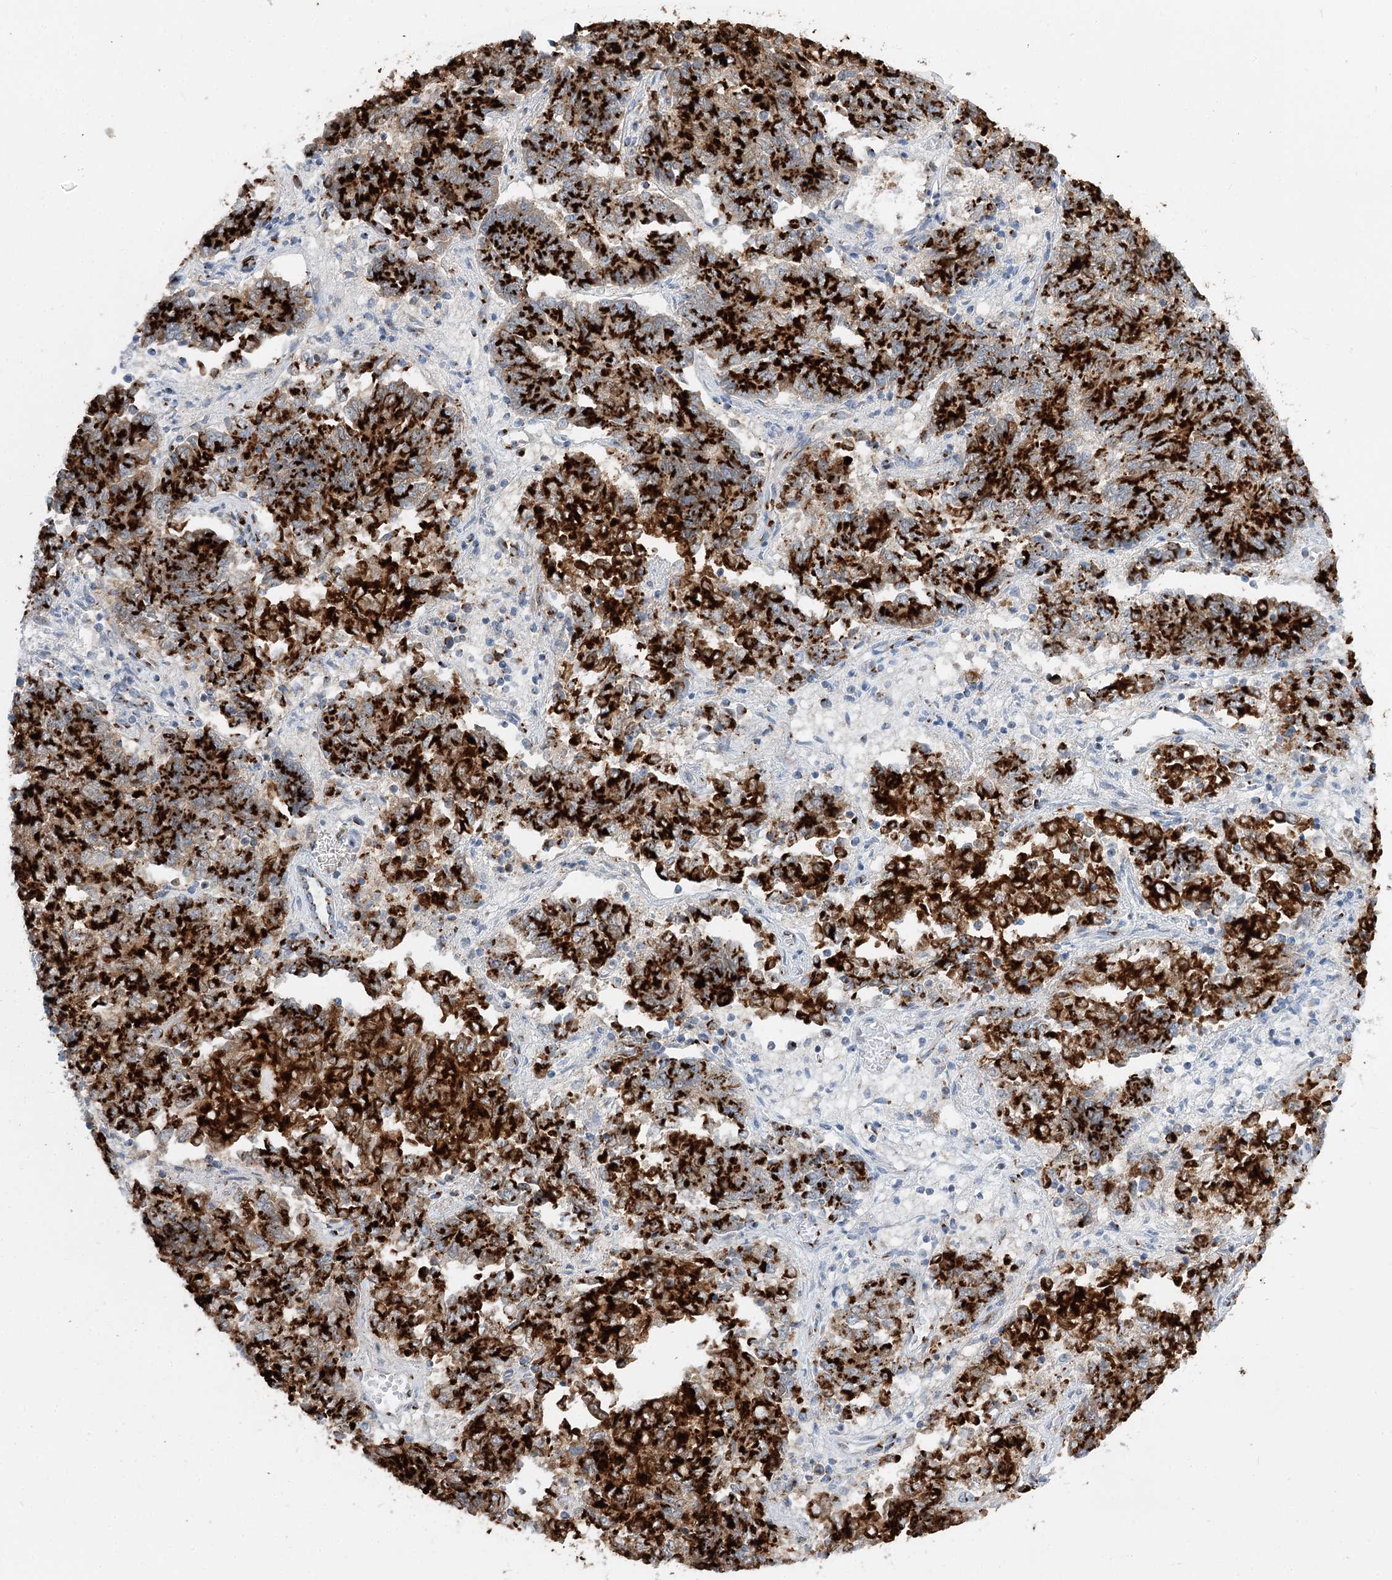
{"staining": {"intensity": "strong", "quantity": ">75%", "location": "cytoplasmic/membranous"}, "tissue": "endometrial cancer", "cell_type": "Tumor cells", "image_type": "cancer", "snomed": [{"axis": "morphology", "description": "Adenocarcinoma, NOS"}, {"axis": "topography", "description": "Endometrium"}], "caption": "Tumor cells demonstrate high levels of strong cytoplasmic/membranous positivity in about >75% of cells in human endometrial cancer (adenocarcinoma).", "gene": "TMEM165", "patient": {"sex": "female", "age": 80}}